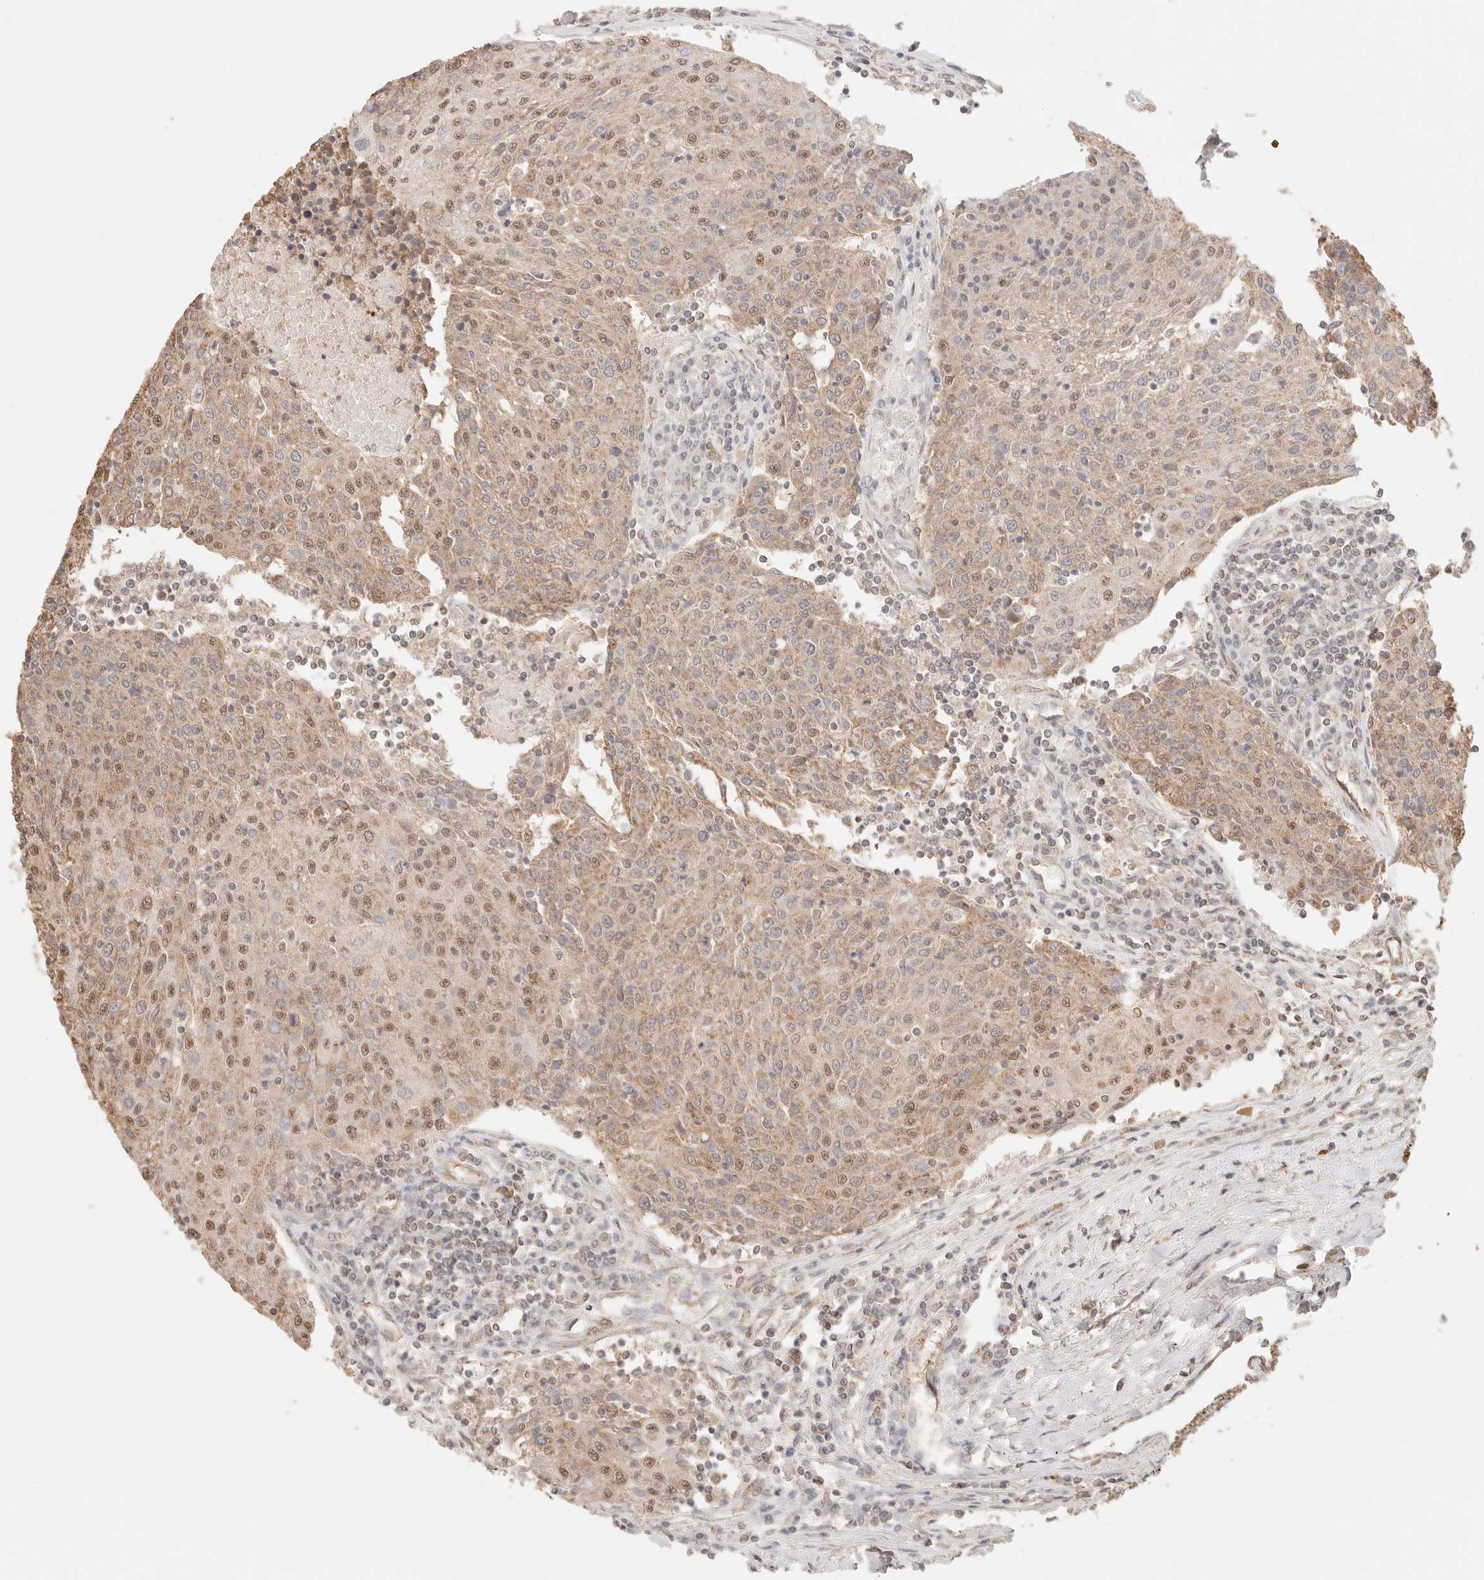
{"staining": {"intensity": "moderate", "quantity": ">75%", "location": "cytoplasmic/membranous,nuclear"}, "tissue": "urothelial cancer", "cell_type": "Tumor cells", "image_type": "cancer", "snomed": [{"axis": "morphology", "description": "Urothelial carcinoma, High grade"}, {"axis": "topography", "description": "Urinary bladder"}], "caption": "About >75% of tumor cells in urothelial cancer reveal moderate cytoplasmic/membranous and nuclear protein staining as visualized by brown immunohistochemical staining.", "gene": "IL1R2", "patient": {"sex": "female", "age": 85}}